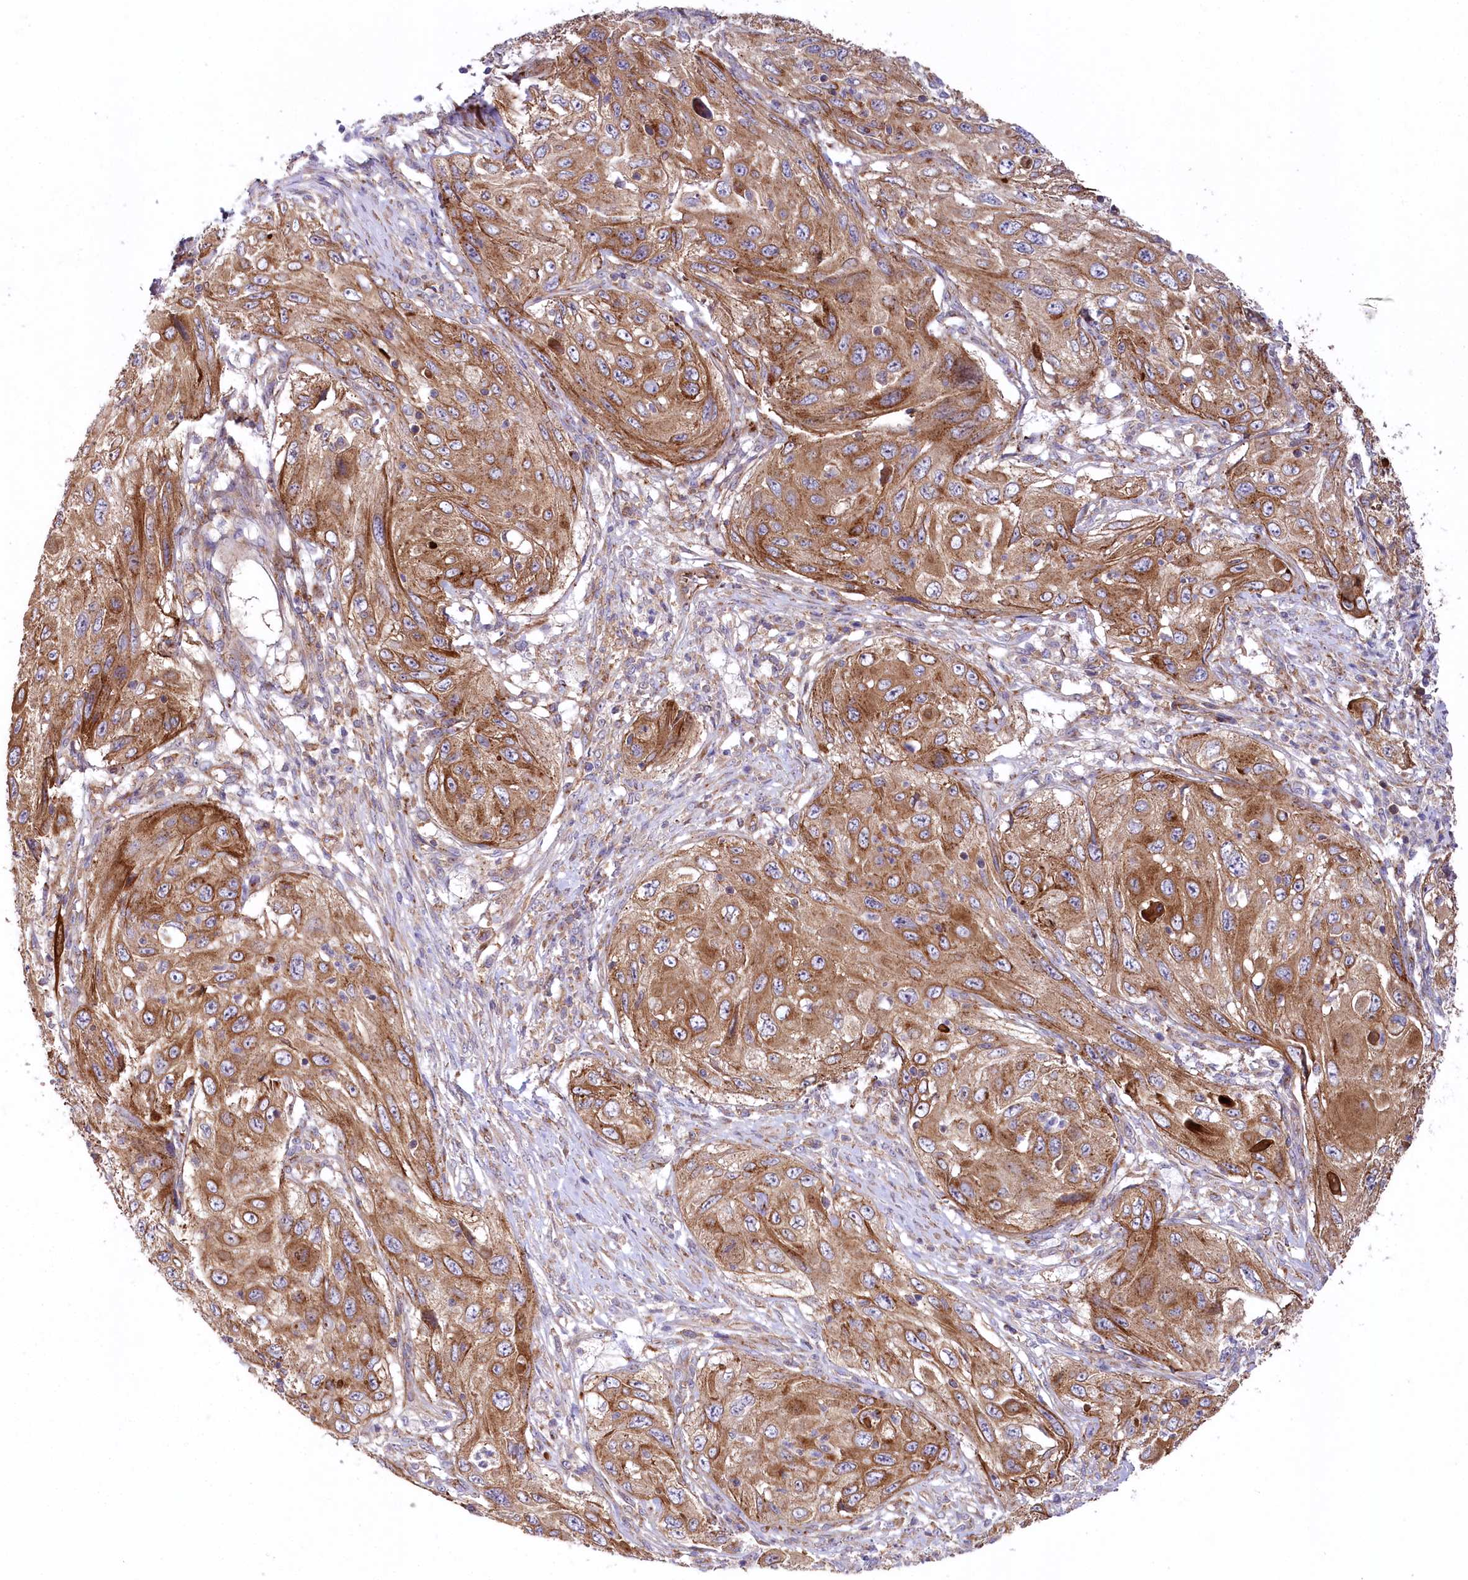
{"staining": {"intensity": "strong", "quantity": ">75%", "location": "cytoplasmic/membranous"}, "tissue": "cervical cancer", "cell_type": "Tumor cells", "image_type": "cancer", "snomed": [{"axis": "morphology", "description": "Squamous cell carcinoma, NOS"}, {"axis": "topography", "description": "Cervix"}], "caption": "Immunohistochemical staining of cervical squamous cell carcinoma shows high levels of strong cytoplasmic/membranous expression in approximately >75% of tumor cells. The staining was performed using DAB, with brown indicating positive protein expression. Nuclei are stained blue with hematoxylin.", "gene": "STX6", "patient": {"sex": "female", "age": 42}}